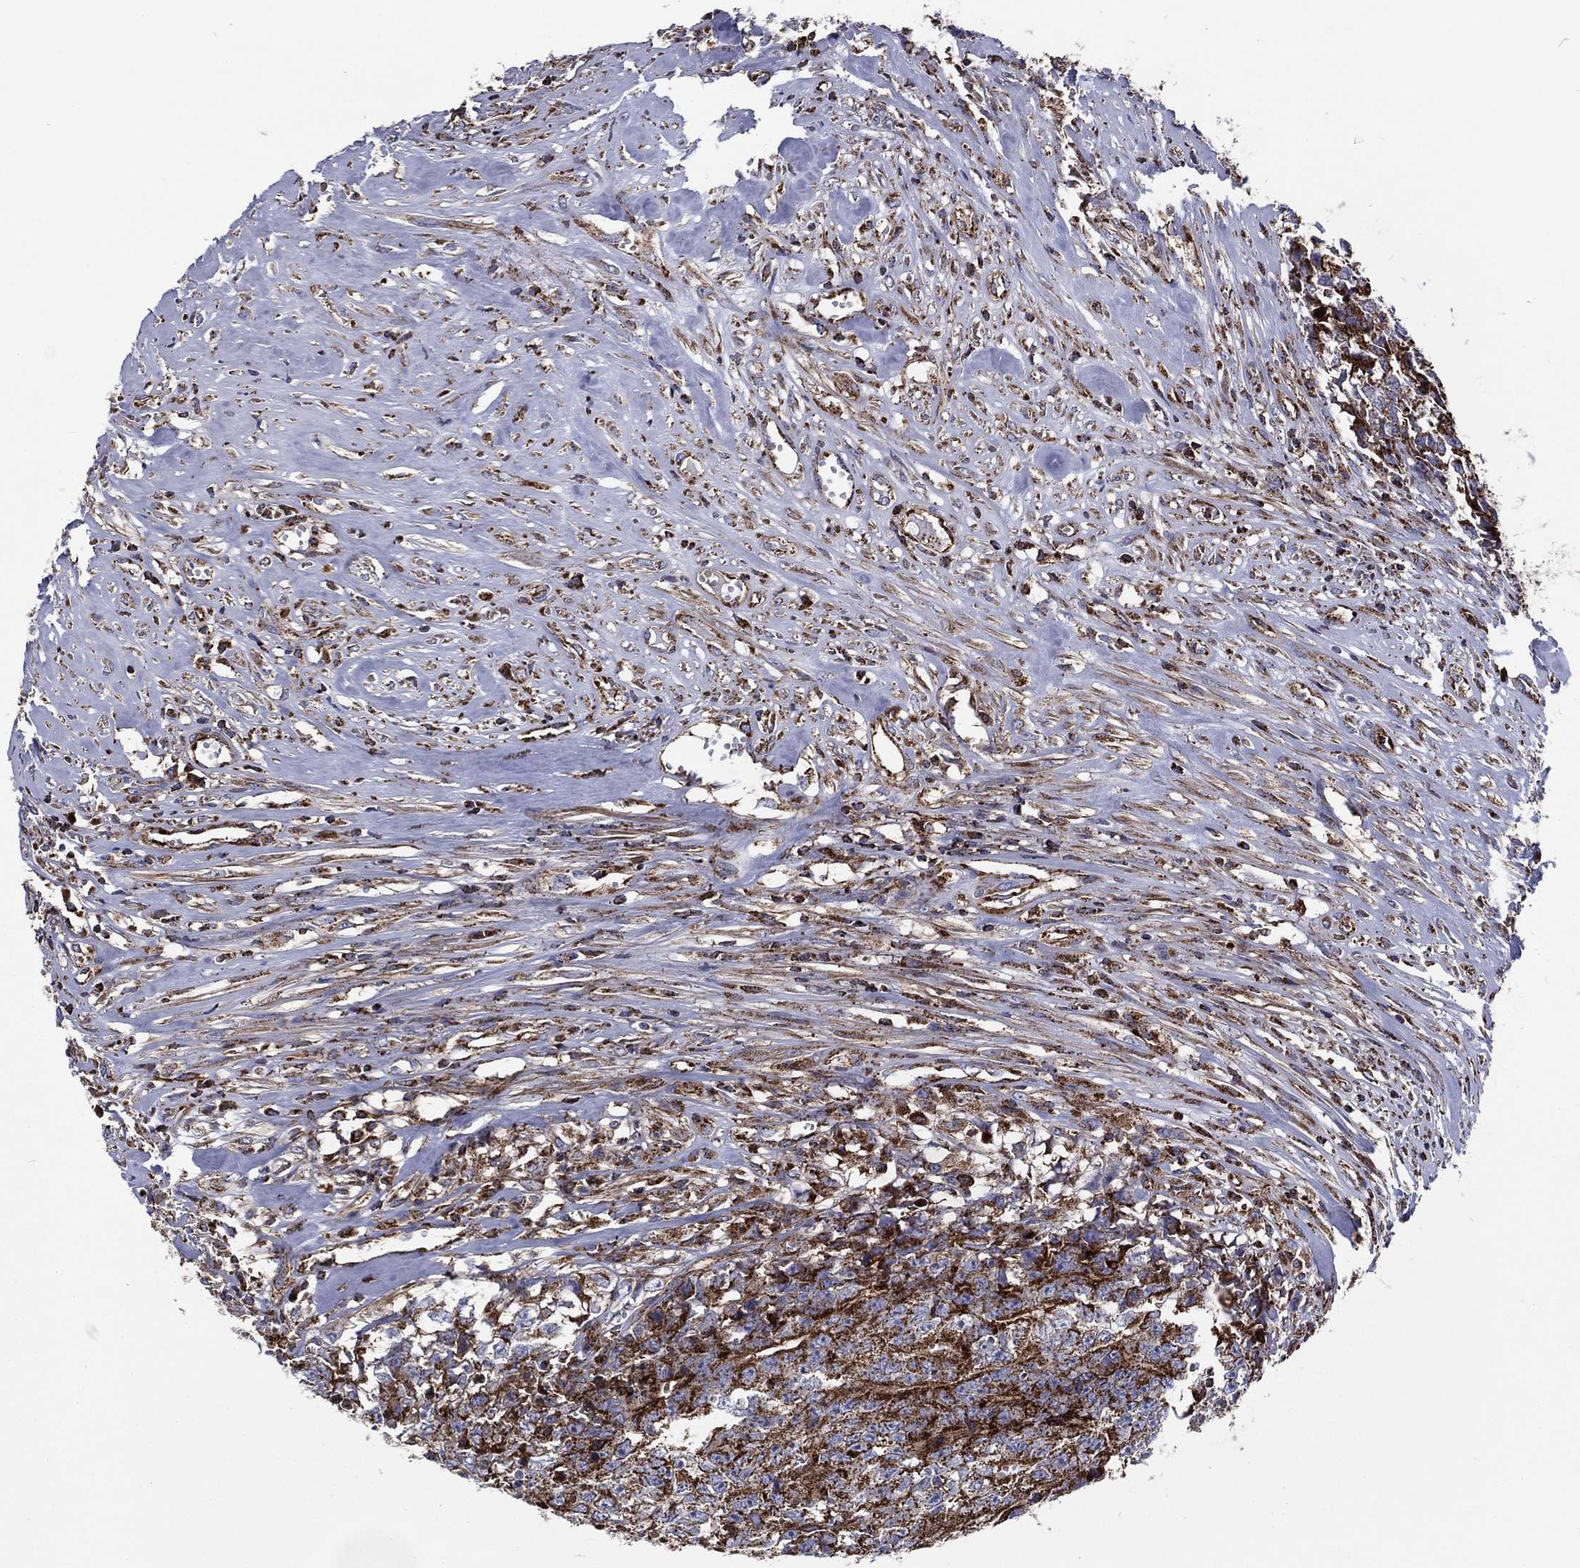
{"staining": {"intensity": "strong", "quantity": "25%-75%", "location": "cytoplasmic/membranous"}, "tissue": "testis cancer", "cell_type": "Tumor cells", "image_type": "cancer", "snomed": [{"axis": "morphology", "description": "Carcinoma, Embryonal, NOS"}, {"axis": "morphology", "description": "Teratoma, malignant, NOS"}, {"axis": "topography", "description": "Testis"}], "caption": "Testis cancer (malignant teratoma) stained with DAB immunohistochemistry (IHC) shows high levels of strong cytoplasmic/membranous expression in about 25%-75% of tumor cells.", "gene": "ANKRD37", "patient": {"sex": "male", "age": 24}}